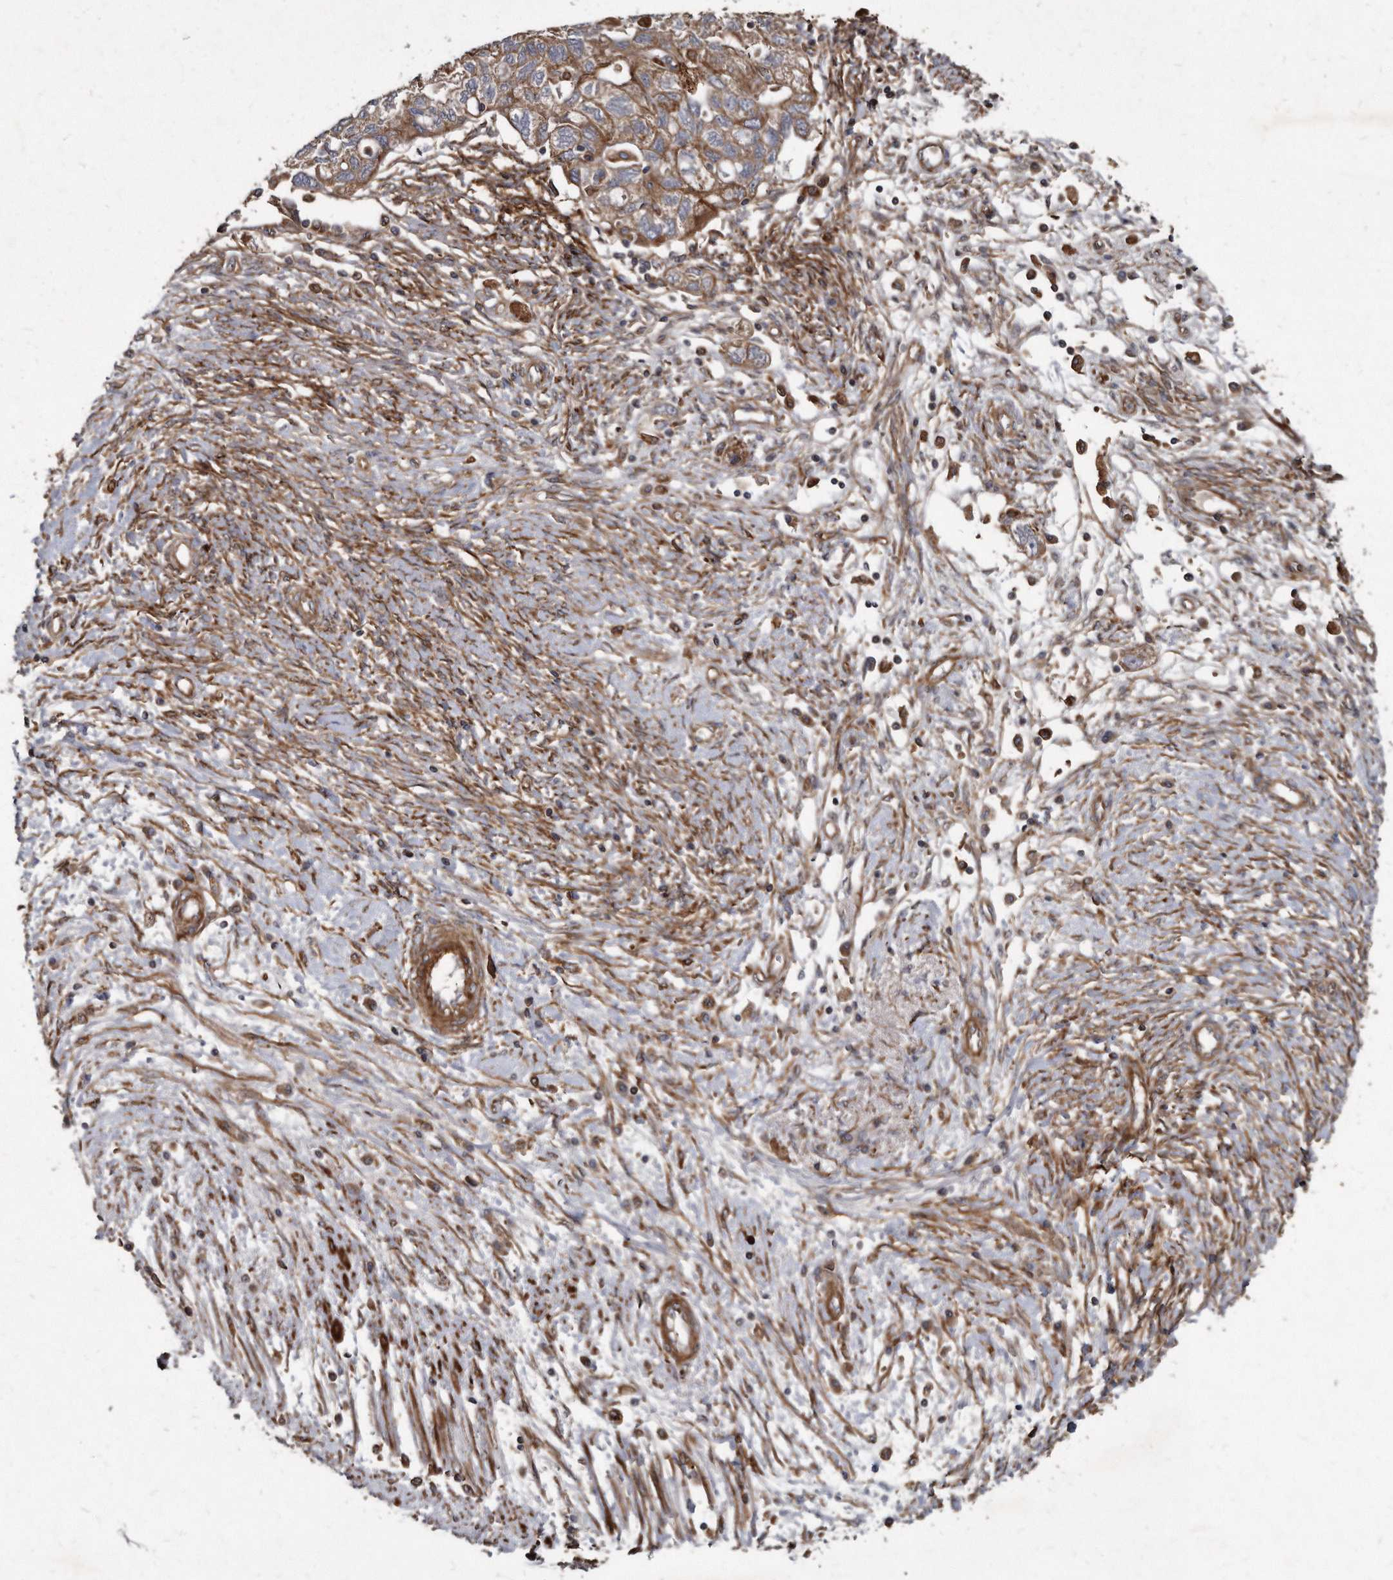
{"staining": {"intensity": "moderate", "quantity": ">75%", "location": "cytoplasmic/membranous"}, "tissue": "ovarian cancer", "cell_type": "Tumor cells", "image_type": "cancer", "snomed": [{"axis": "morphology", "description": "Carcinoma, NOS"}, {"axis": "morphology", "description": "Cystadenocarcinoma, serous, NOS"}, {"axis": "topography", "description": "Ovary"}], "caption": "Protein staining of ovarian cancer (serous cystadenocarcinoma) tissue demonstrates moderate cytoplasmic/membranous positivity in approximately >75% of tumor cells.", "gene": "KCTD20", "patient": {"sex": "female", "age": 69}}